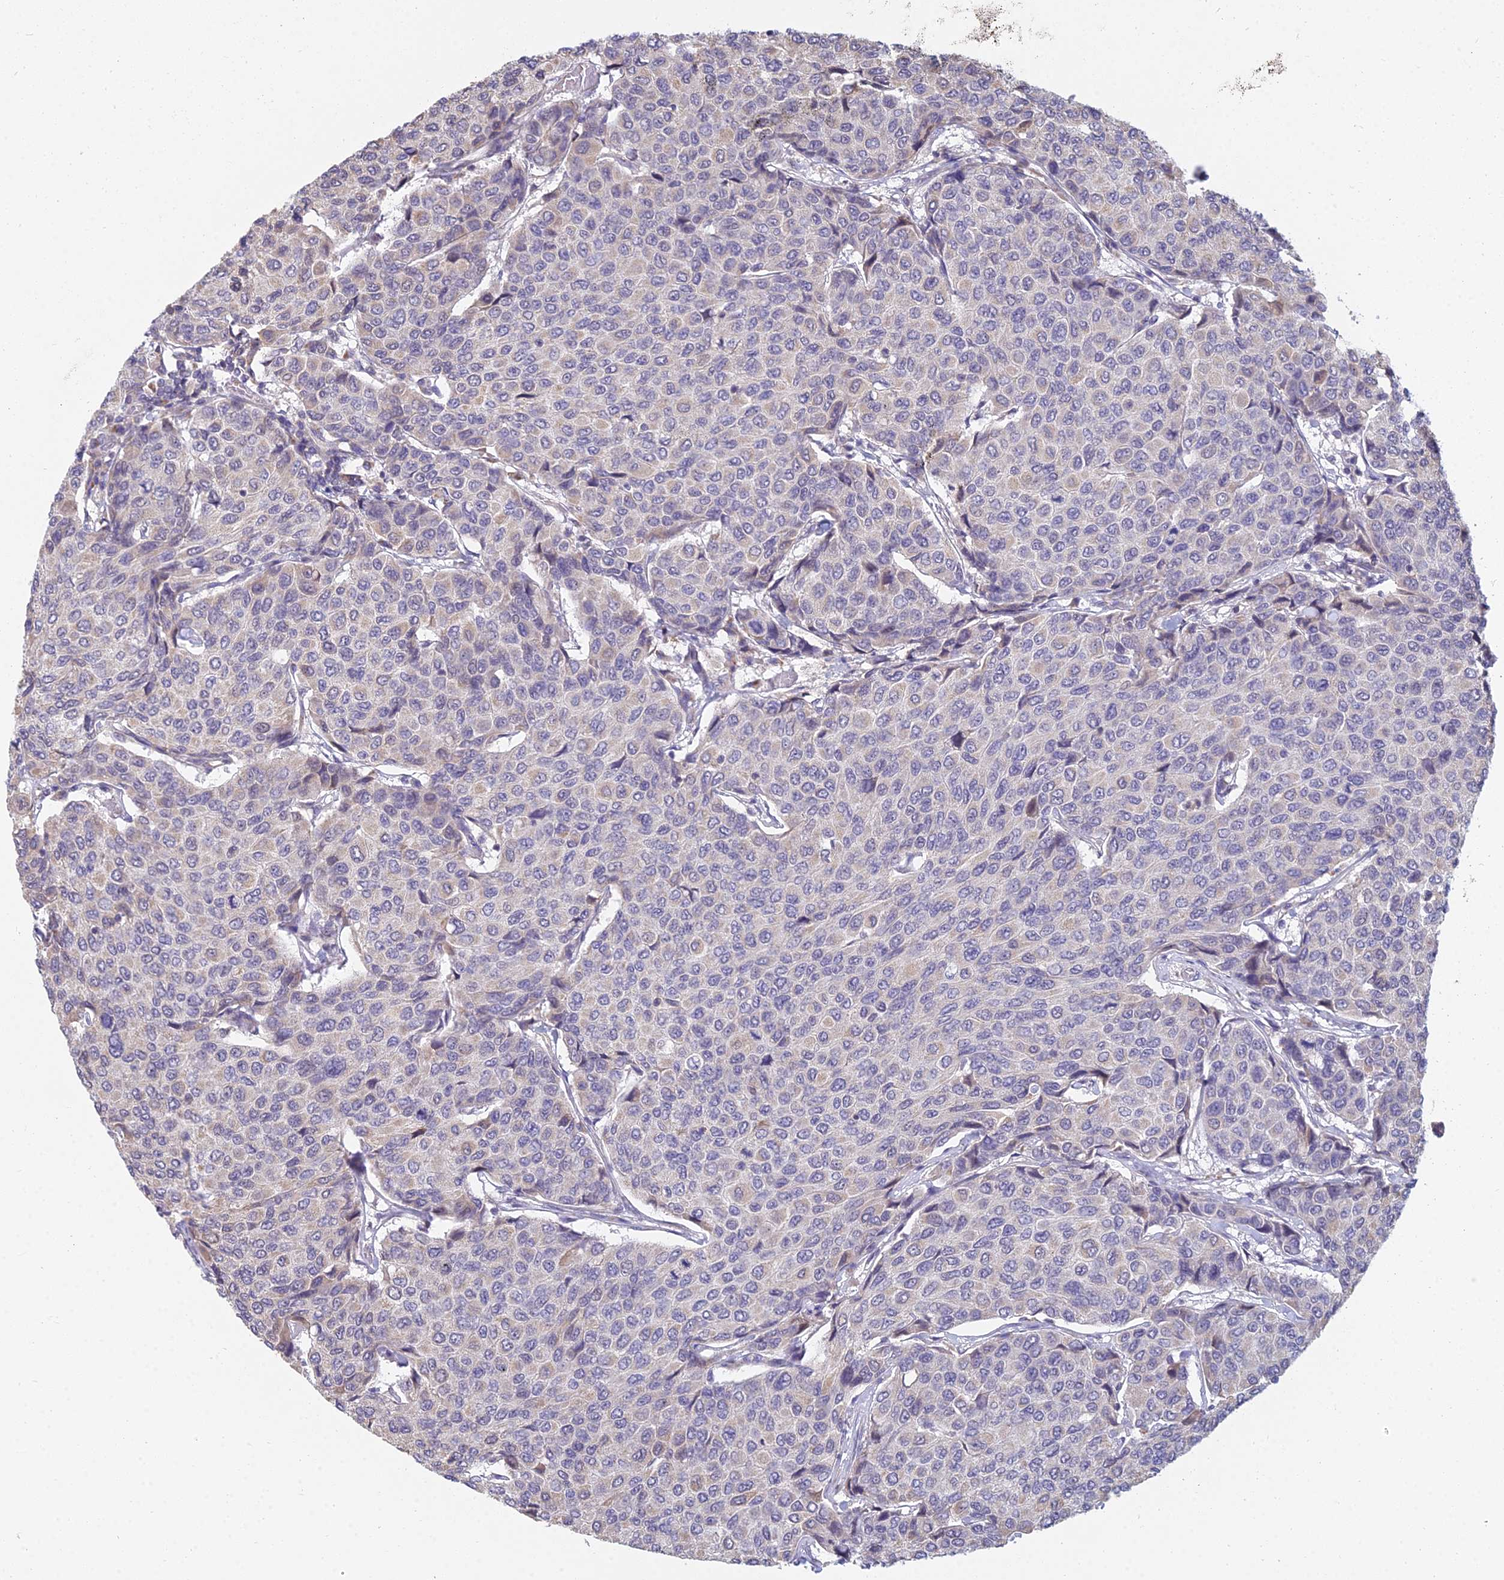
{"staining": {"intensity": "negative", "quantity": "none", "location": "none"}, "tissue": "breast cancer", "cell_type": "Tumor cells", "image_type": "cancer", "snomed": [{"axis": "morphology", "description": "Duct carcinoma"}, {"axis": "topography", "description": "Breast"}], "caption": "Tumor cells are negative for protein expression in human infiltrating ductal carcinoma (breast).", "gene": "CFAP206", "patient": {"sex": "female", "age": 55}}